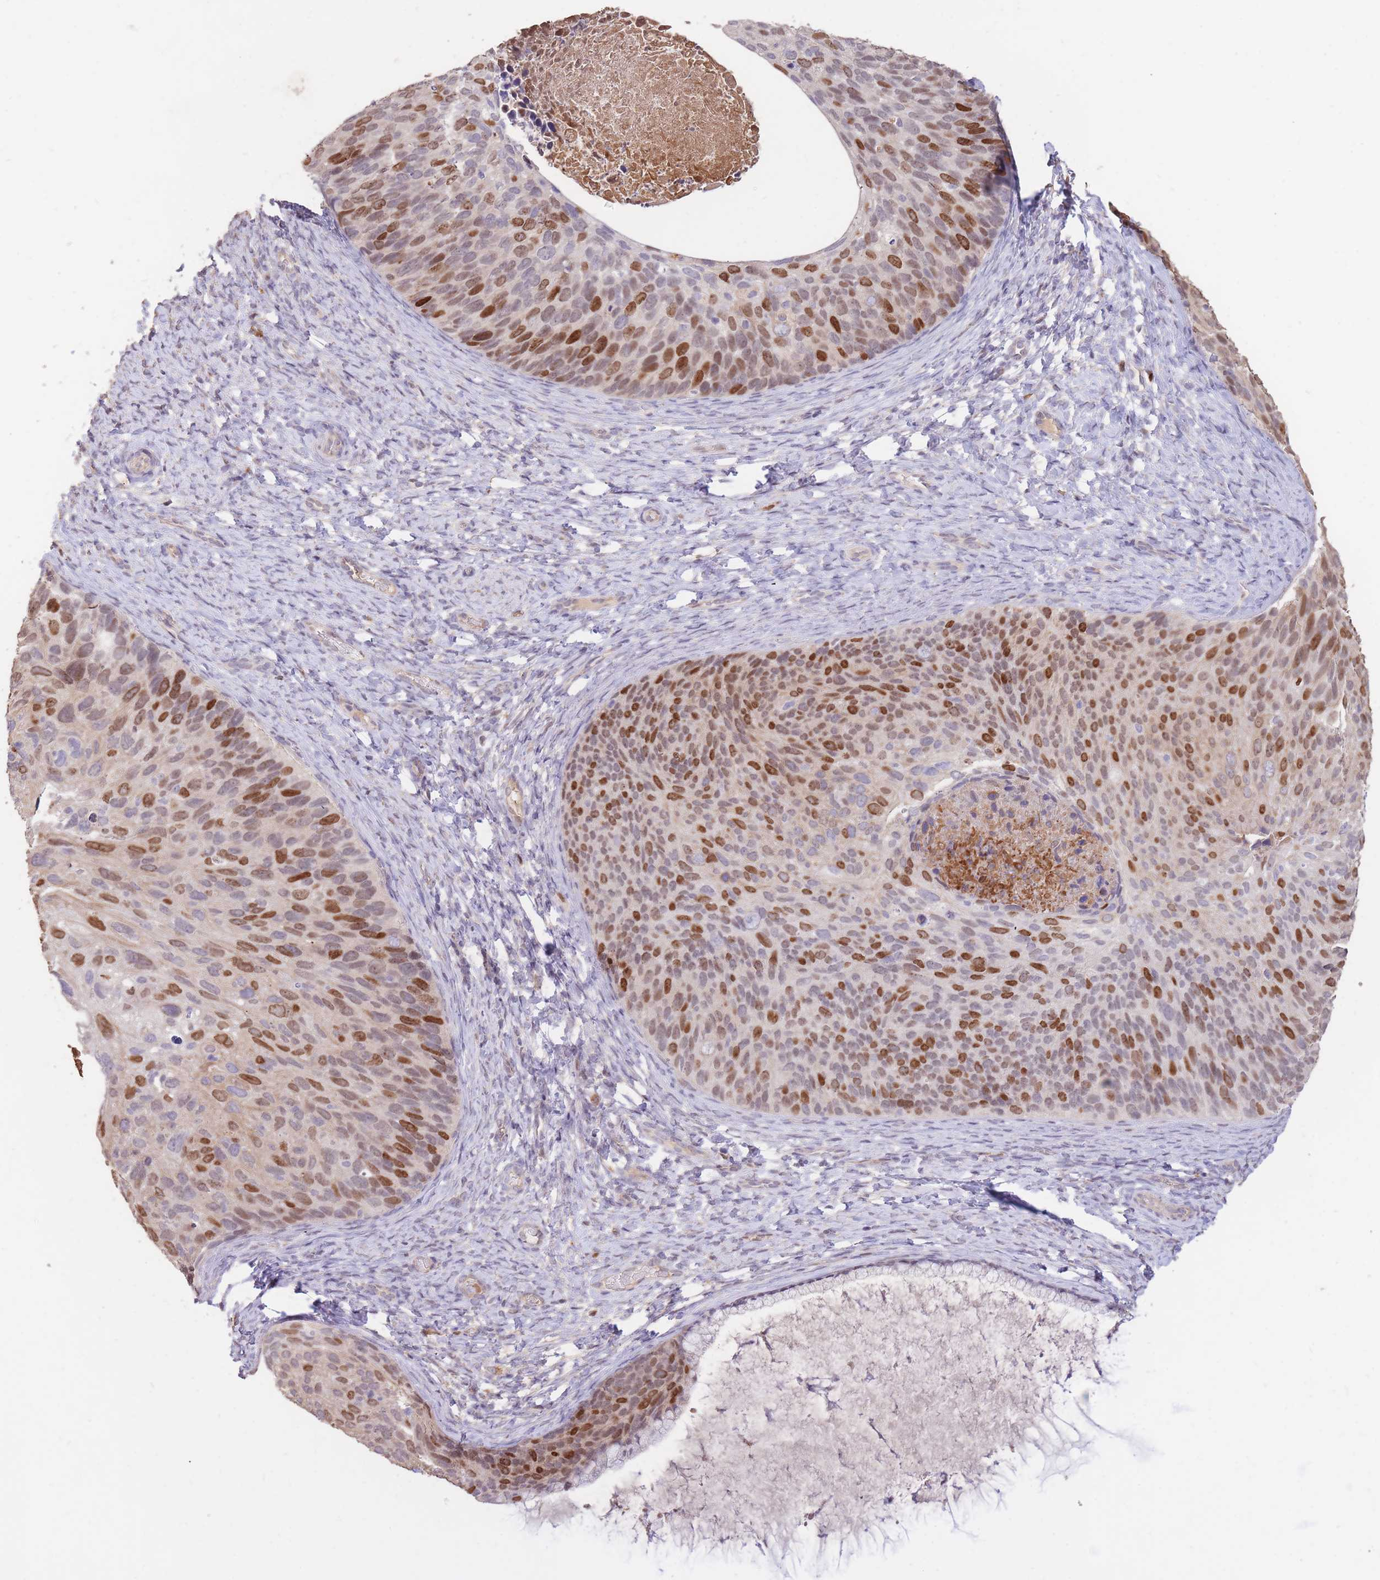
{"staining": {"intensity": "strong", "quantity": "25%-75%", "location": "nuclear"}, "tissue": "cervical cancer", "cell_type": "Tumor cells", "image_type": "cancer", "snomed": [{"axis": "morphology", "description": "Squamous cell carcinoma, NOS"}, {"axis": "topography", "description": "Cervix"}], "caption": "An image of cervical cancer stained for a protein exhibits strong nuclear brown staining in tumor cells.", "gene": "RGS14", "patient": {"sex": "female", "age": 80}}